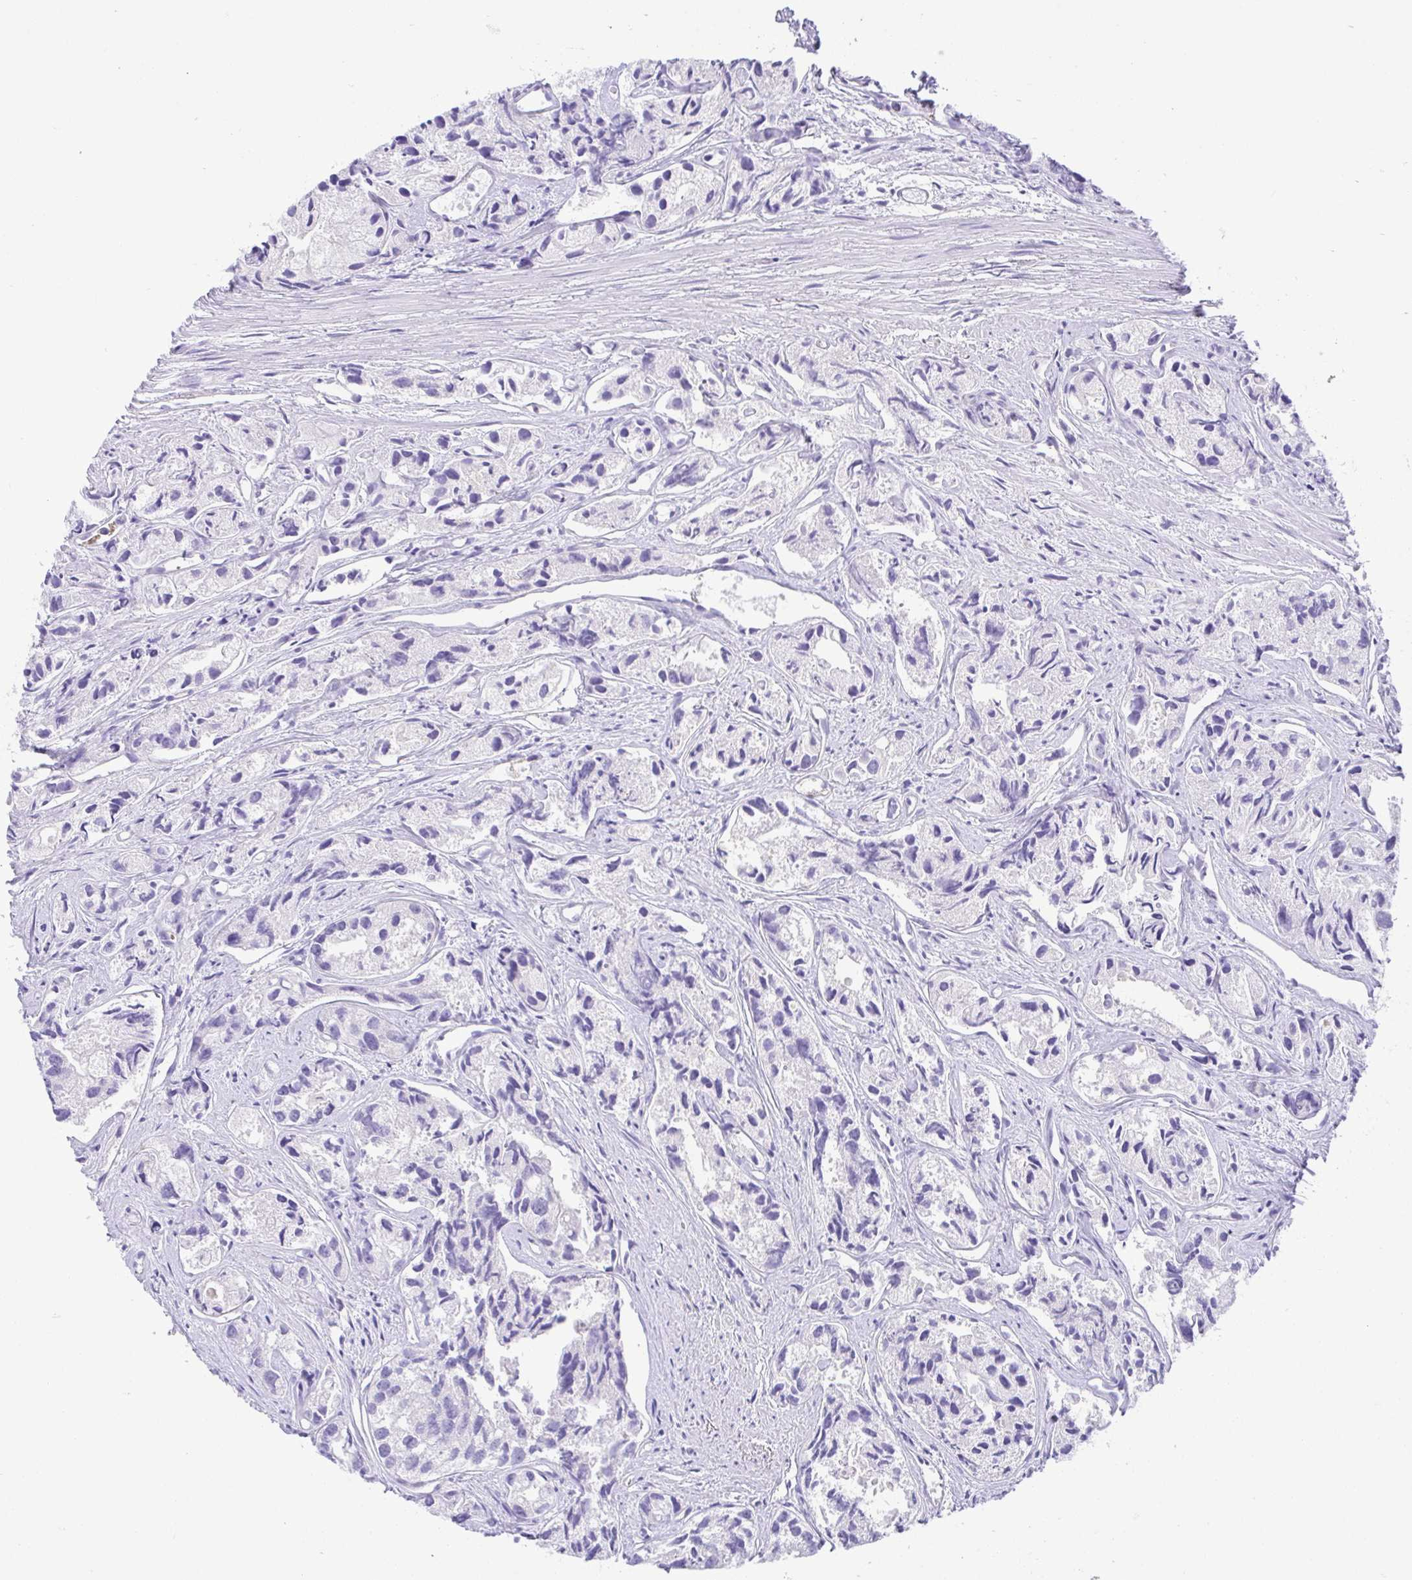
{"staining": {"intensity": "negative", "quantity": "none", "location": "none"}, "tissue": "prostate cancer", "cell_type": "Tumor cells", "image_type": "cancer", "snomed": [{"axis": "morphology", "description": "Adenocarcinoma, High grade"}, {"axis": "topography", "description": "Prostate"}], "caption": "Prostate cancer (adenocarcinoma (high-grade)) stained for a protein using IHC displays no staining tumor cells.", "gene": "SPATA4", "patient": {"sex": "male", "age": 84}}